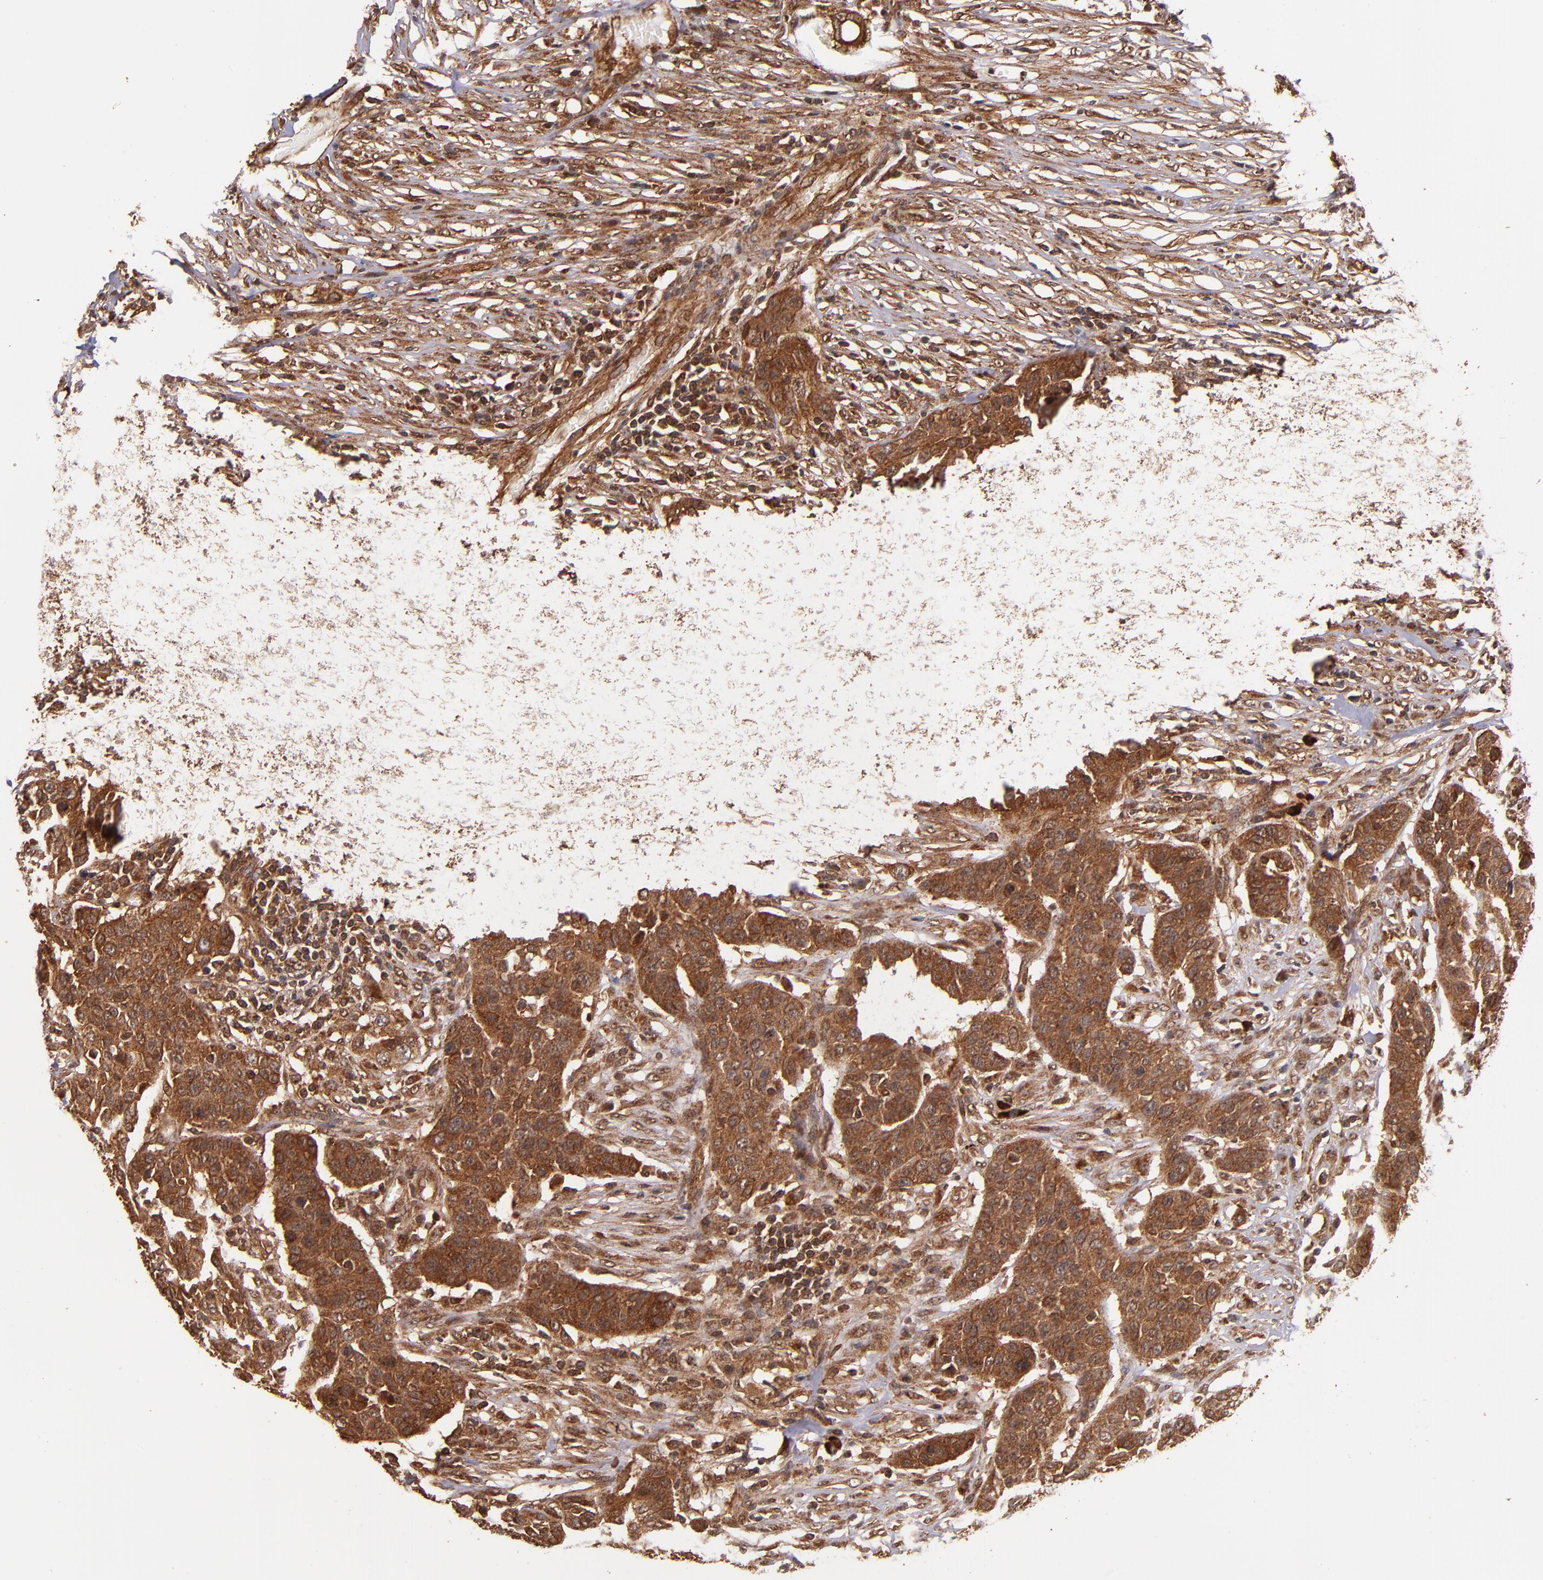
{"staining": {"intensity": "strong", "quantity": ">75%", "location": "cytoplasmic/membranous,nuclear"}, "tissue": "urothelial cancer", "cell_type": "Tumor cells", "image_type": "cancer", "snomed": [{"axis": "morphology", "description": "Urothelial carcinoma, High grade"}, {"axis": "topography", "description": "Urinary bladder"}], "caption": "A photomicrograph of high-grade urothelial carcinoma stained for a protein displays strong cytoplasmic/membranous and nuclear brown staining in tumor cells.", "gene": "STX8", "patient": {"sex": "male", "age": 74}}